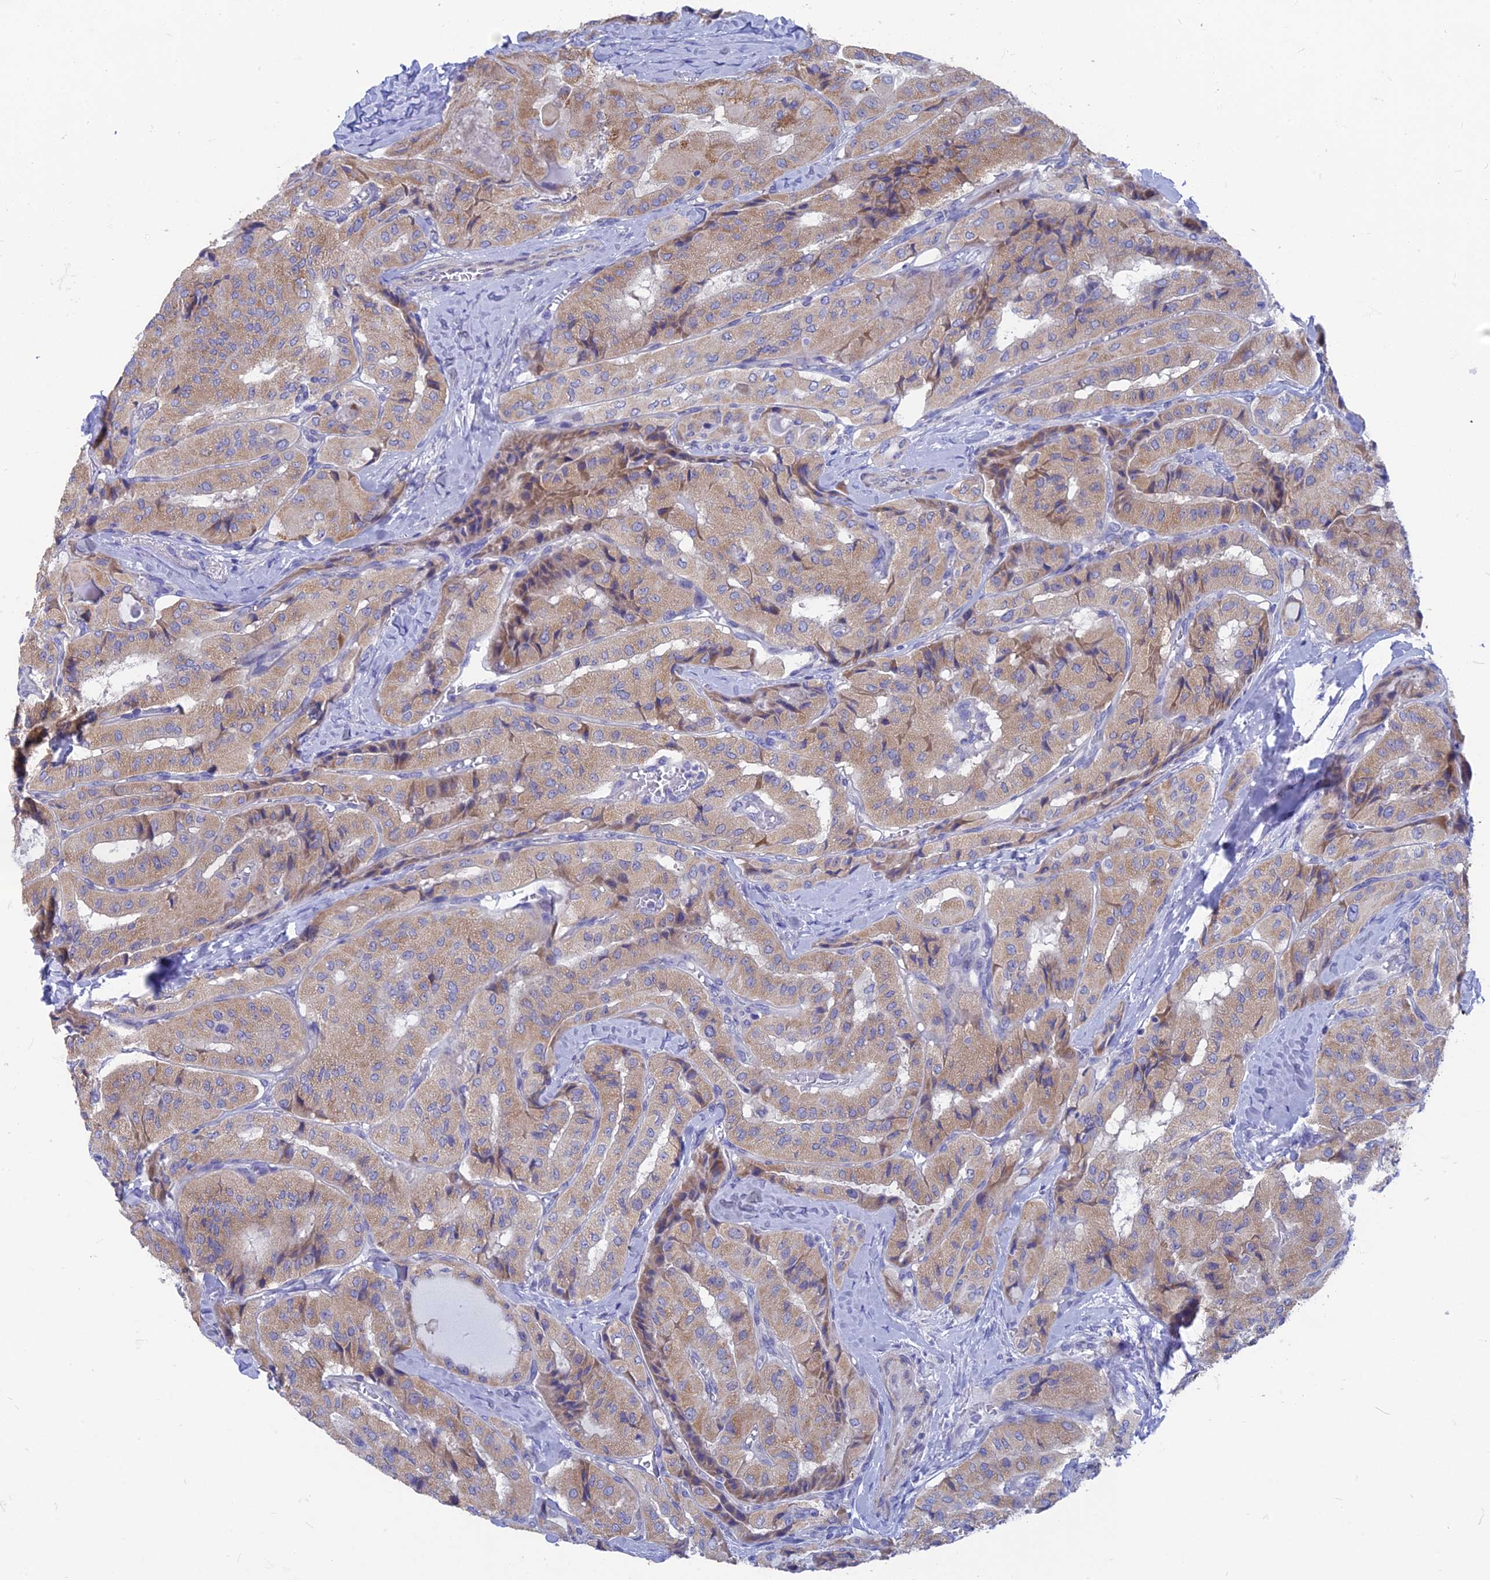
{"staining": {"intensity": "weak", "quantity": ">75%", "location": "cytoplasmic/membranous"}, "tissue": "thyroid cancer", "cell_type": "Tumor cells", "image_type": "cancer", "snomed": [{"axis": "morphology", "description": "Normal tissue, NOS"}, {"axis": "morphology", "description": "Papillary adenocarcinoma, NOS"}, {"axis": "topography", "description": "Thyroid gland"}], "caption": "The histopathology image shows staining of papillary adenocarcinoma (thyroid), revealing weak cytoplasmic/membranous protein expression (brown color) within tumor cells. The staining is performed using DAB (3,3'-diaminobenzidine) brown chromogen to label protein expression. The nuclei are counter-stained blue using hematoxylin.", "gene": "AK4", "patient": {"sex": "female", "age": 59}}